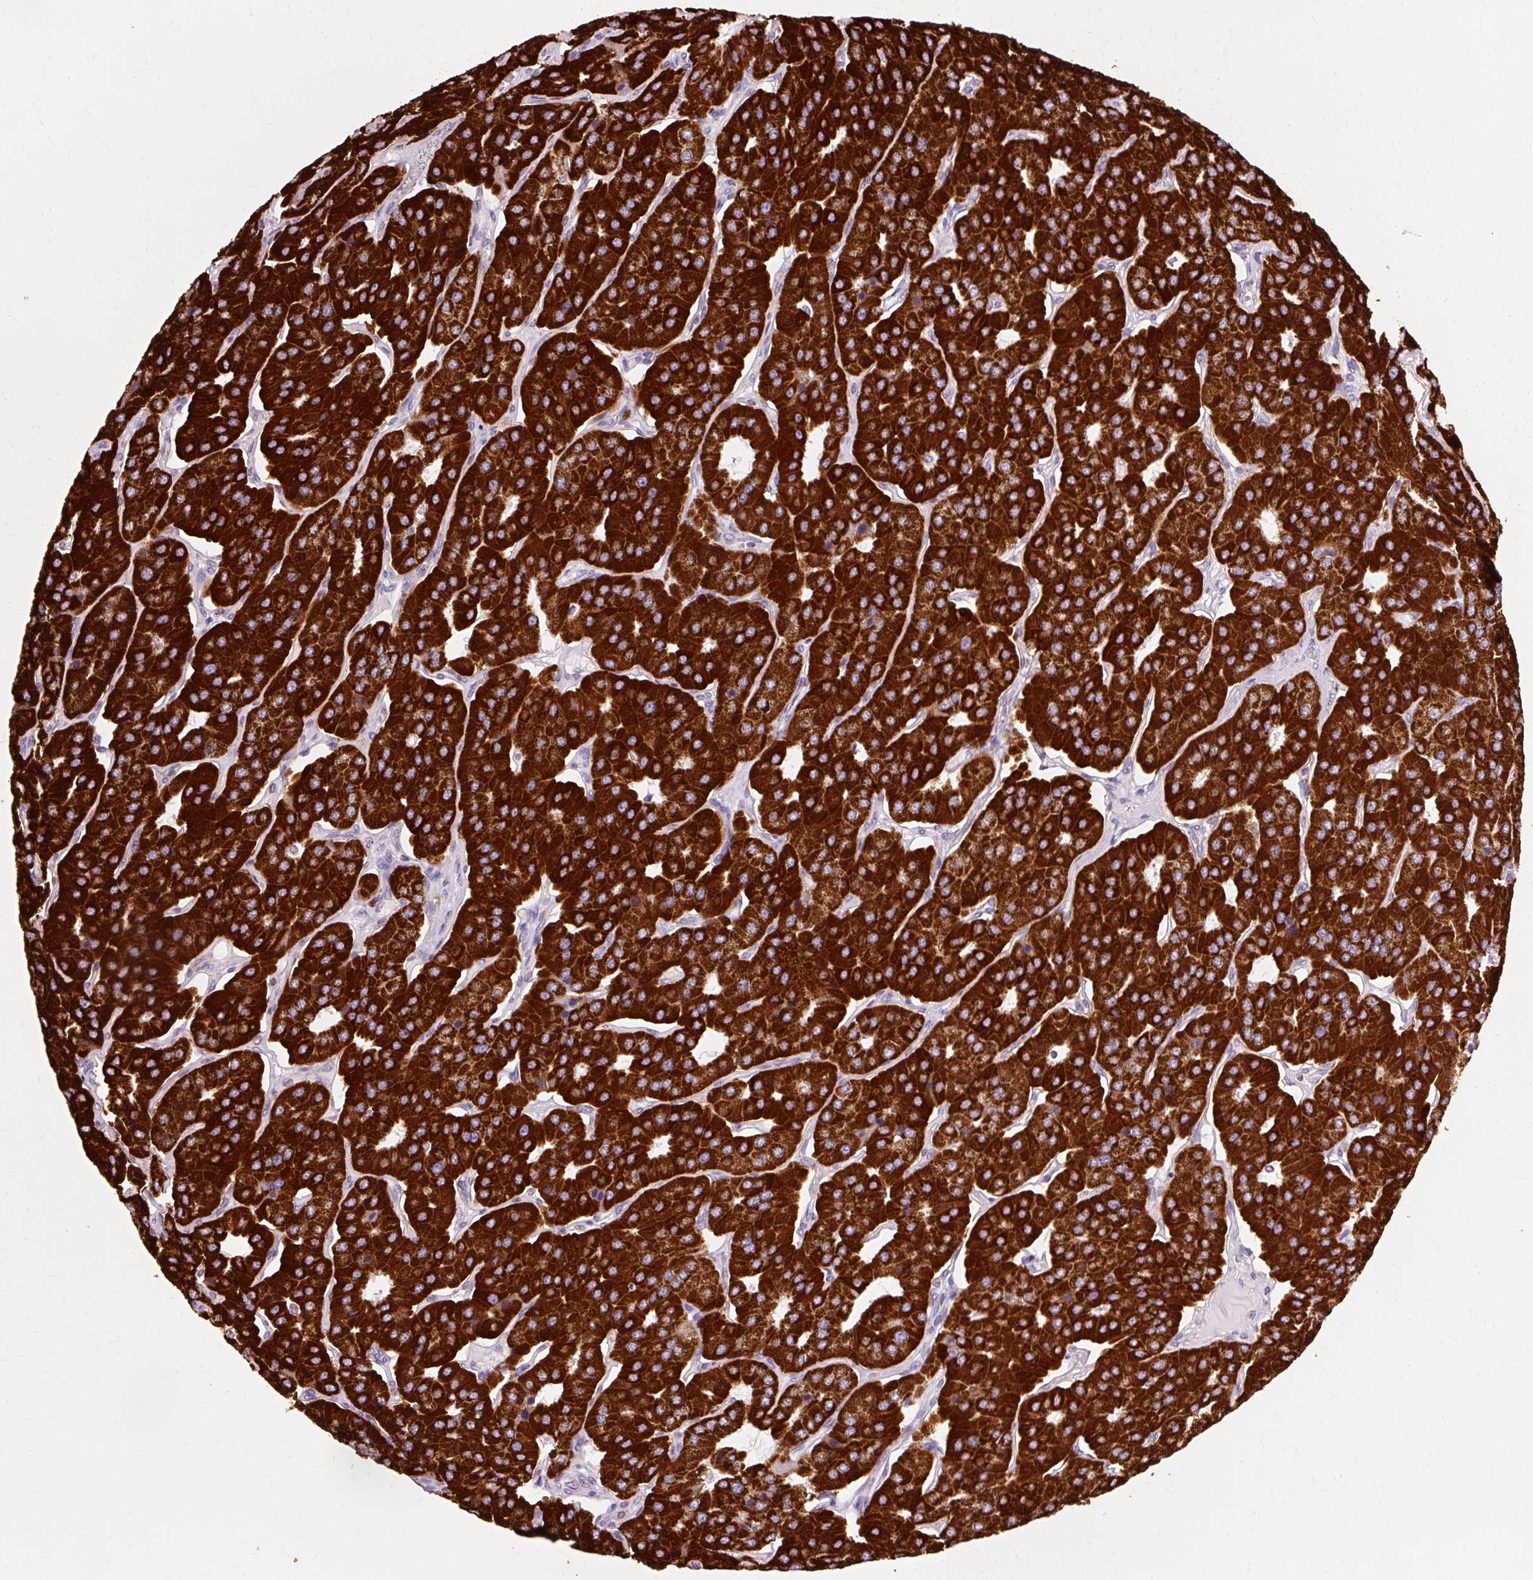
{"staining": {"intensity": "strong", "quantity": ">75%", "location": "cytoplasmic/membranous"}, "tissue": "parathyroid gland", "cell_type": "Glandular cells", "image_type": "normal", "snomed": [{"axis": "morphology", "description": "Normal tissue, NOS"}, {"axis": "morphology", "description": "Adenoma, NOS"}, {"axis": "topography", "description": "Parathyroid gland"}], "caption": "The immunohistochemical stain shows strong cytoplasmic/membranous positivity in glandular cells of normal parathyroid gland.", "gene": "ATP5PO", "patient": {"sex": "female", "age": 86}}